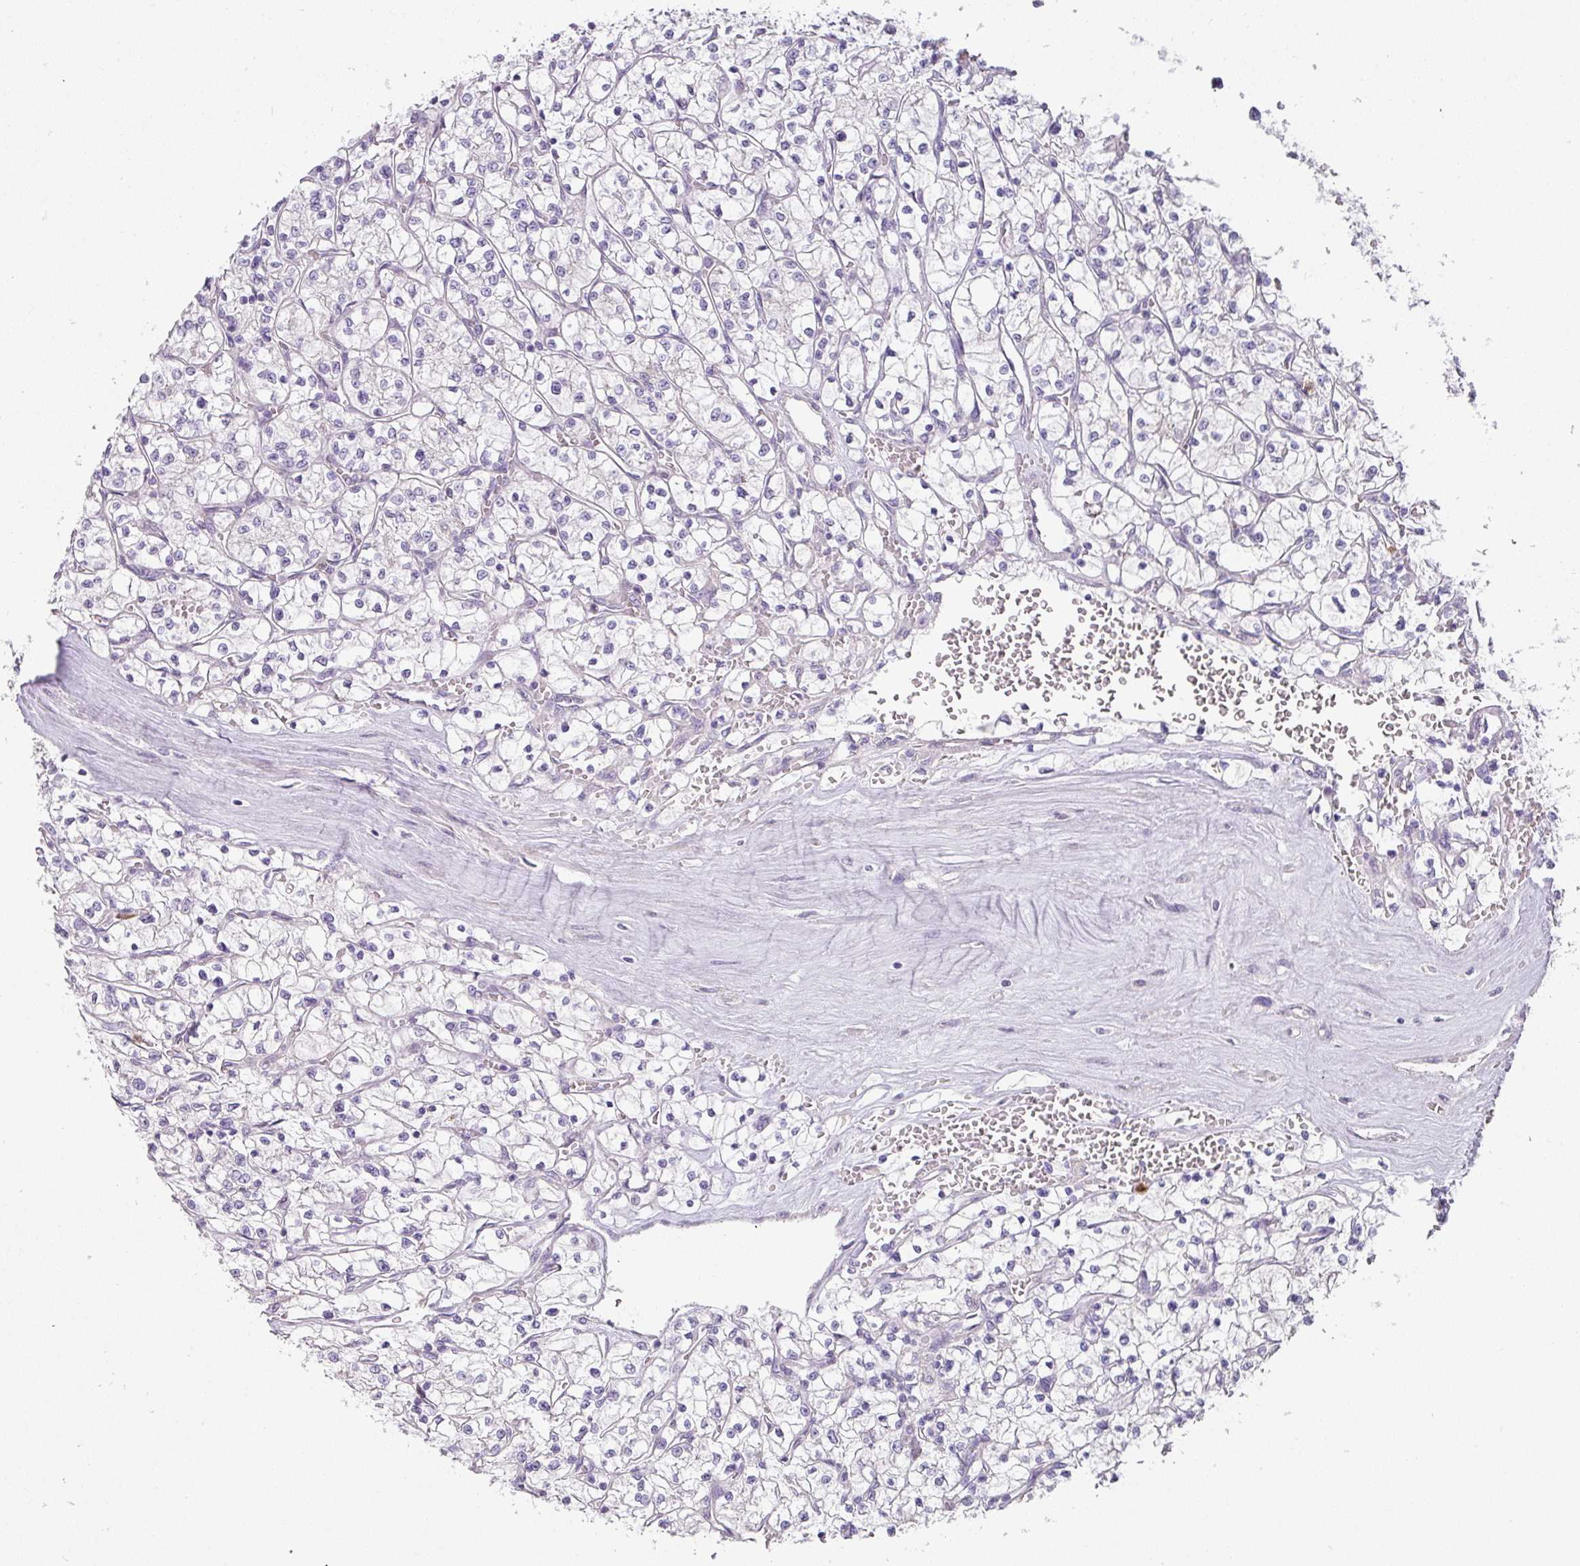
{"staining": {"intensity": "negative", "quantity": "none", "location": "none"}, "tissue": "renal cancer", "cell_type": "Tumor cells", "image_type": "cancer", "snomed": [{"axis": "morphology", "description": "Adenocarcinoma, NOS"}, {"axis": "topography", "description": "Kidney"}], "caption": "Immunohistochemistry of human renal adenocarcinoma reveals no staining in tumor cells.", "gene": "HHEX", "patient": {"sex": "female", "age": 64}}